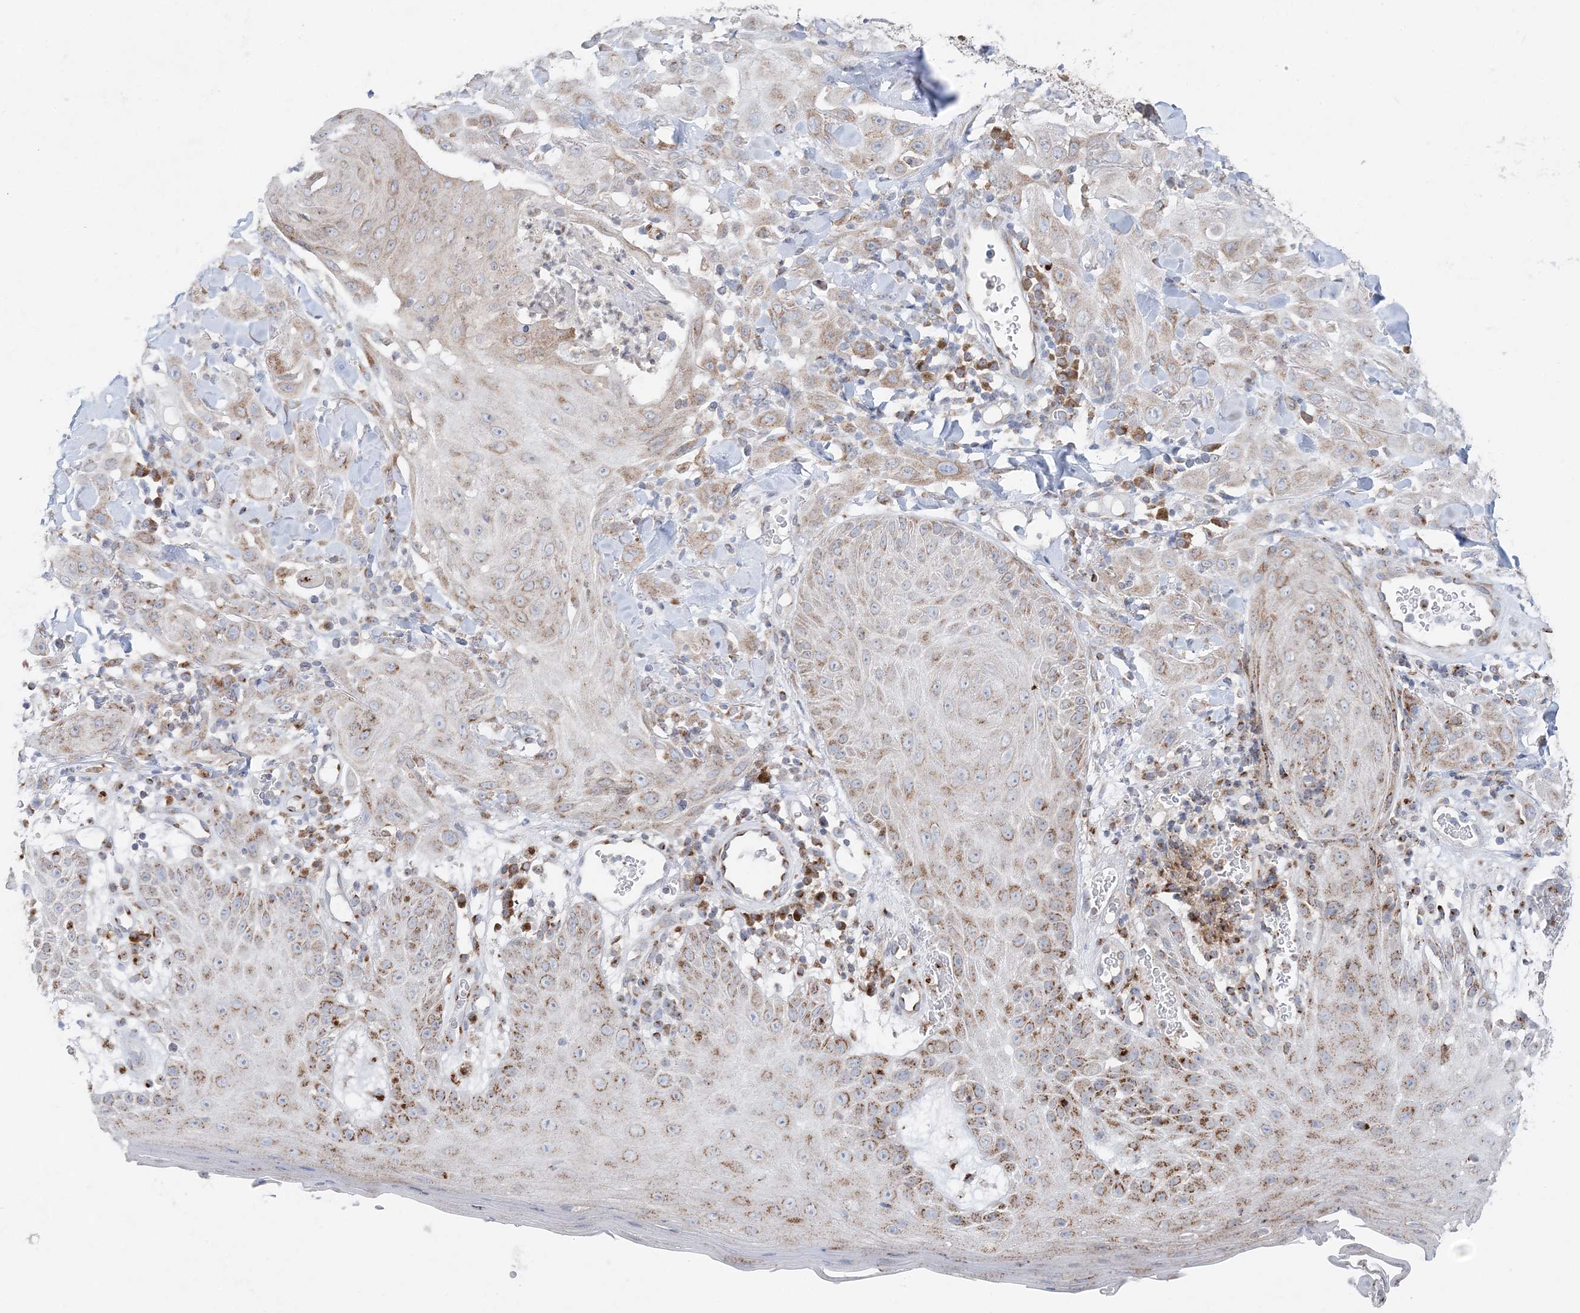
{"staining": {"intensity": "weak", "quantity": "<25%", "location": "cytoplasmic/membranous"}, "tissue": "skin cancer", "cell_type": "Tumor cells", "image_type": "cancer", "snomed": [{"axis": "morphology", "description": "Squamous cell carcinoma, NOS"}, {"axis": "topography", "description": "Skin"}], "caption": "A photomicrograph of human squamous cell carcinoma (skin) is negative for staining in tumor cells.", "gene": "TMED10", "patient": {"sex": "male", "age": 24}}